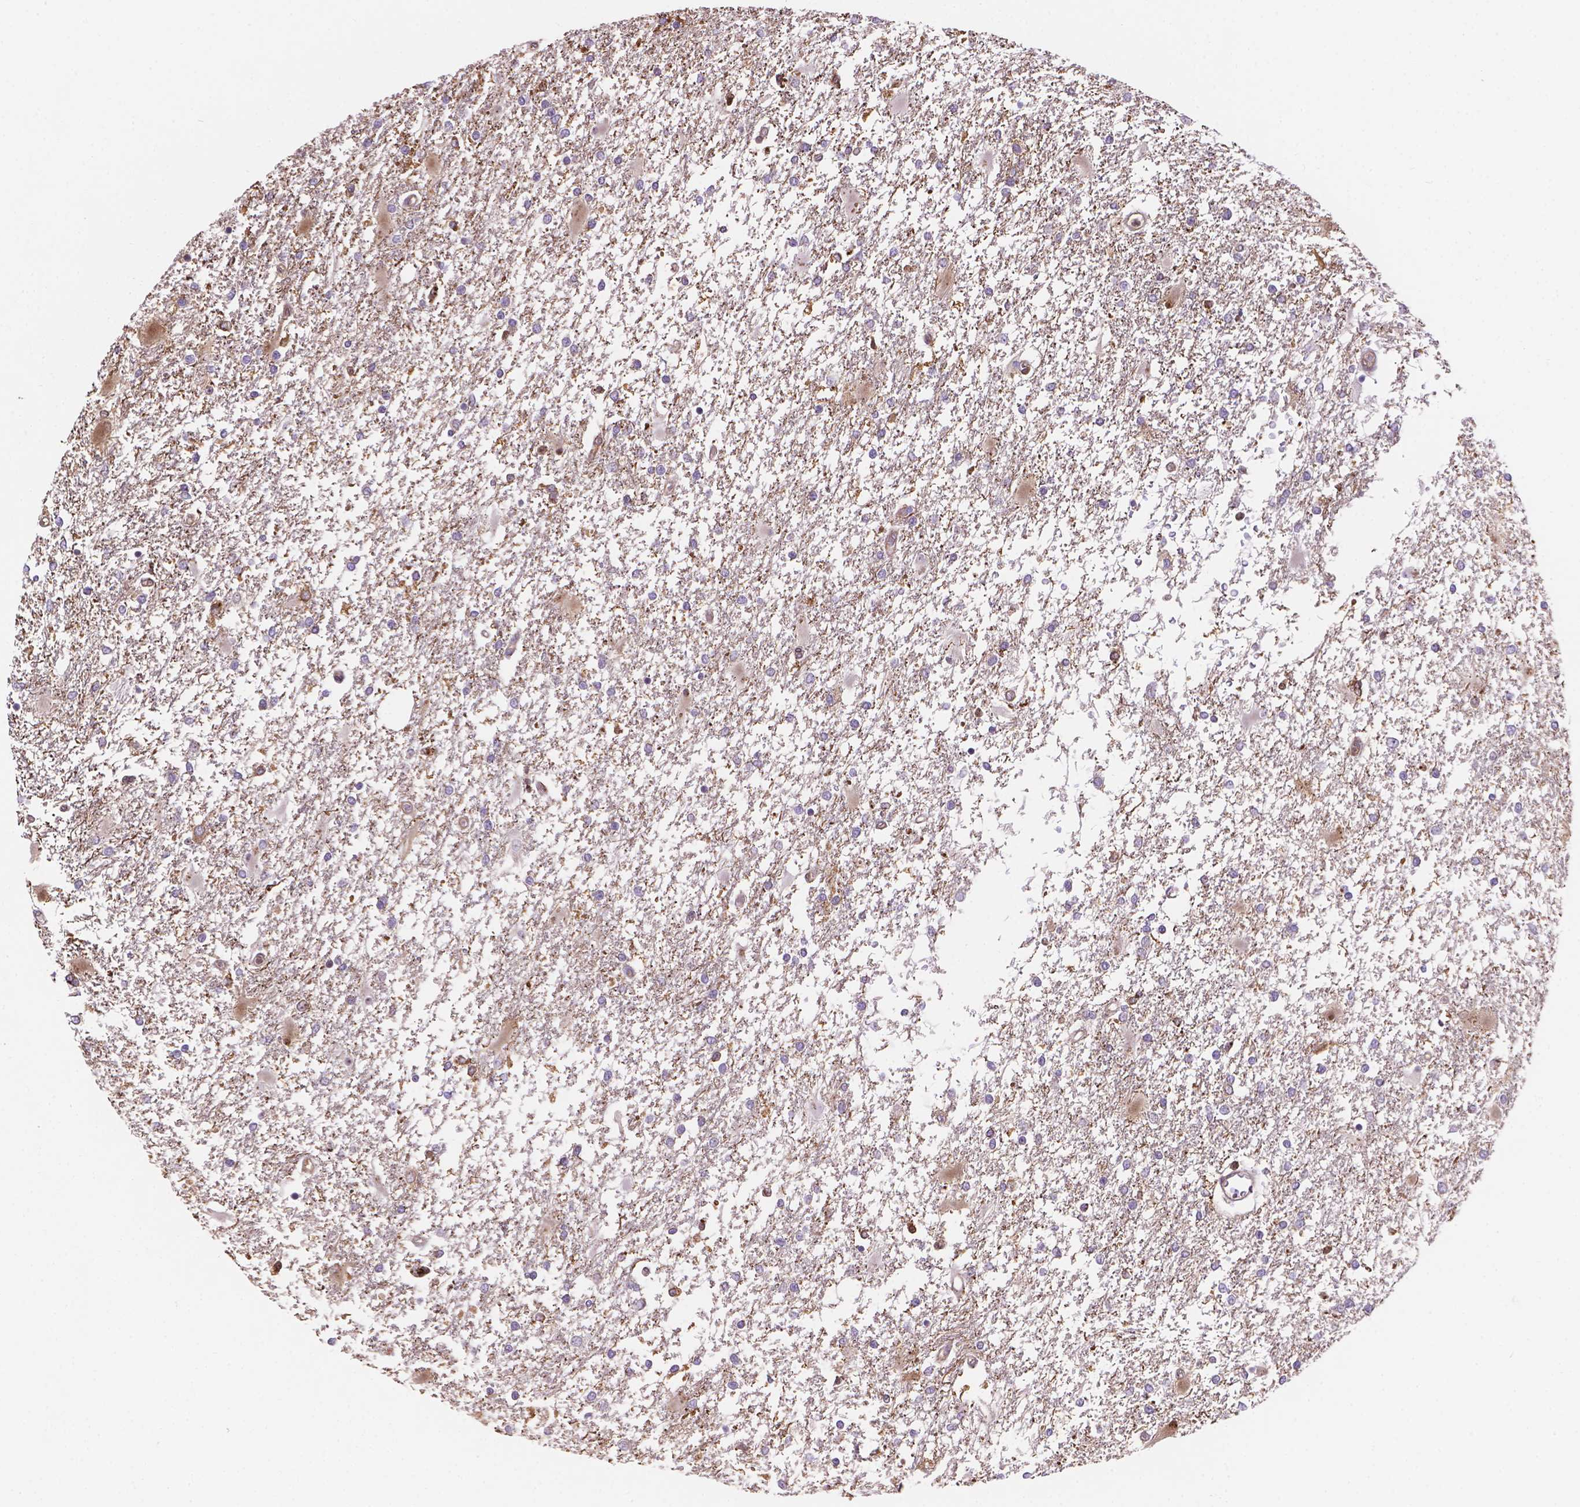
{"staining": {"intensity": "negative", "quantity": "none", "location": "none"}, "tissue": "glioma", "cell_type": "Tumor cells", "image_type": "cancer", "snomed": [{"axis": "morphology", "description": "Glioma, malignant, High grade"}, {"axis": "topography", "description": "Cerebral cortex"}], "caption": "DAB immunohistochemical staining of human glioma demonstrates no significant staining in tumor cells. (DAB immunohistochemistry (IHC) with hematoxylin counter stain).", "gene": "DMWD", "patient": {"sex": "male", "age": 79}}